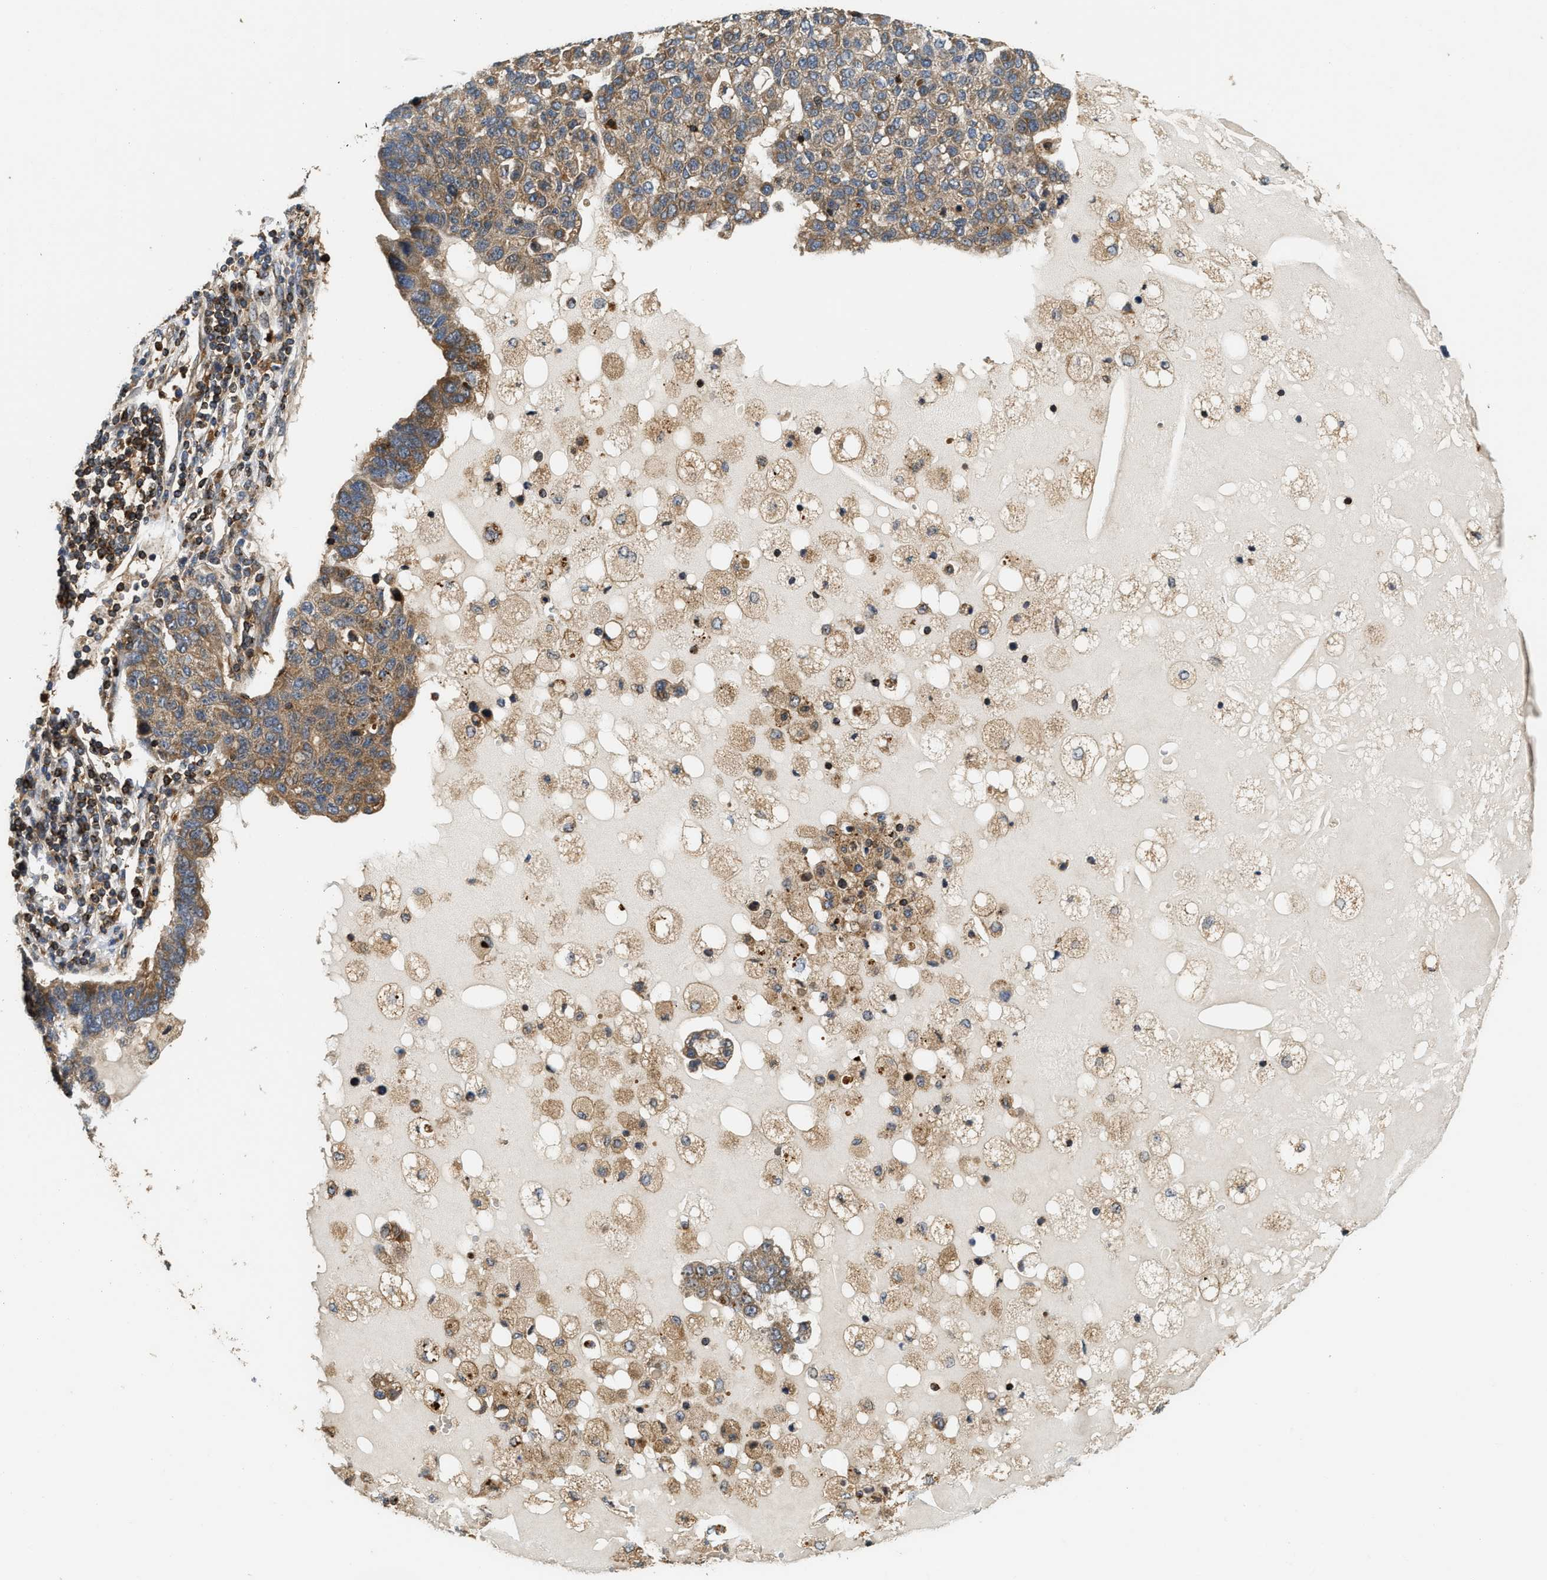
{"staining": {"intensity": "moderate", "quantity": ">75%", "location": "cytoplasmic/membranous"}, "tissue": "pancreatic cancer", "cell_type": "Tumor cells", "image_type": "cancer", "snomed": [{"axis": "morphology", "description": "Adenocarcinoma, NOS"}, {"axis": "topography", "description": "Pancreas"}], "caption": "About >75% of tumor cells in human pancreatic cancer (adenocarcinoma) exhibit moderate cytoplasmic/membranous protein expression as visualized by brown immunohistochemical staining.", "gene": "SNX5", "patient": {"sex": "female", "age": 61}}